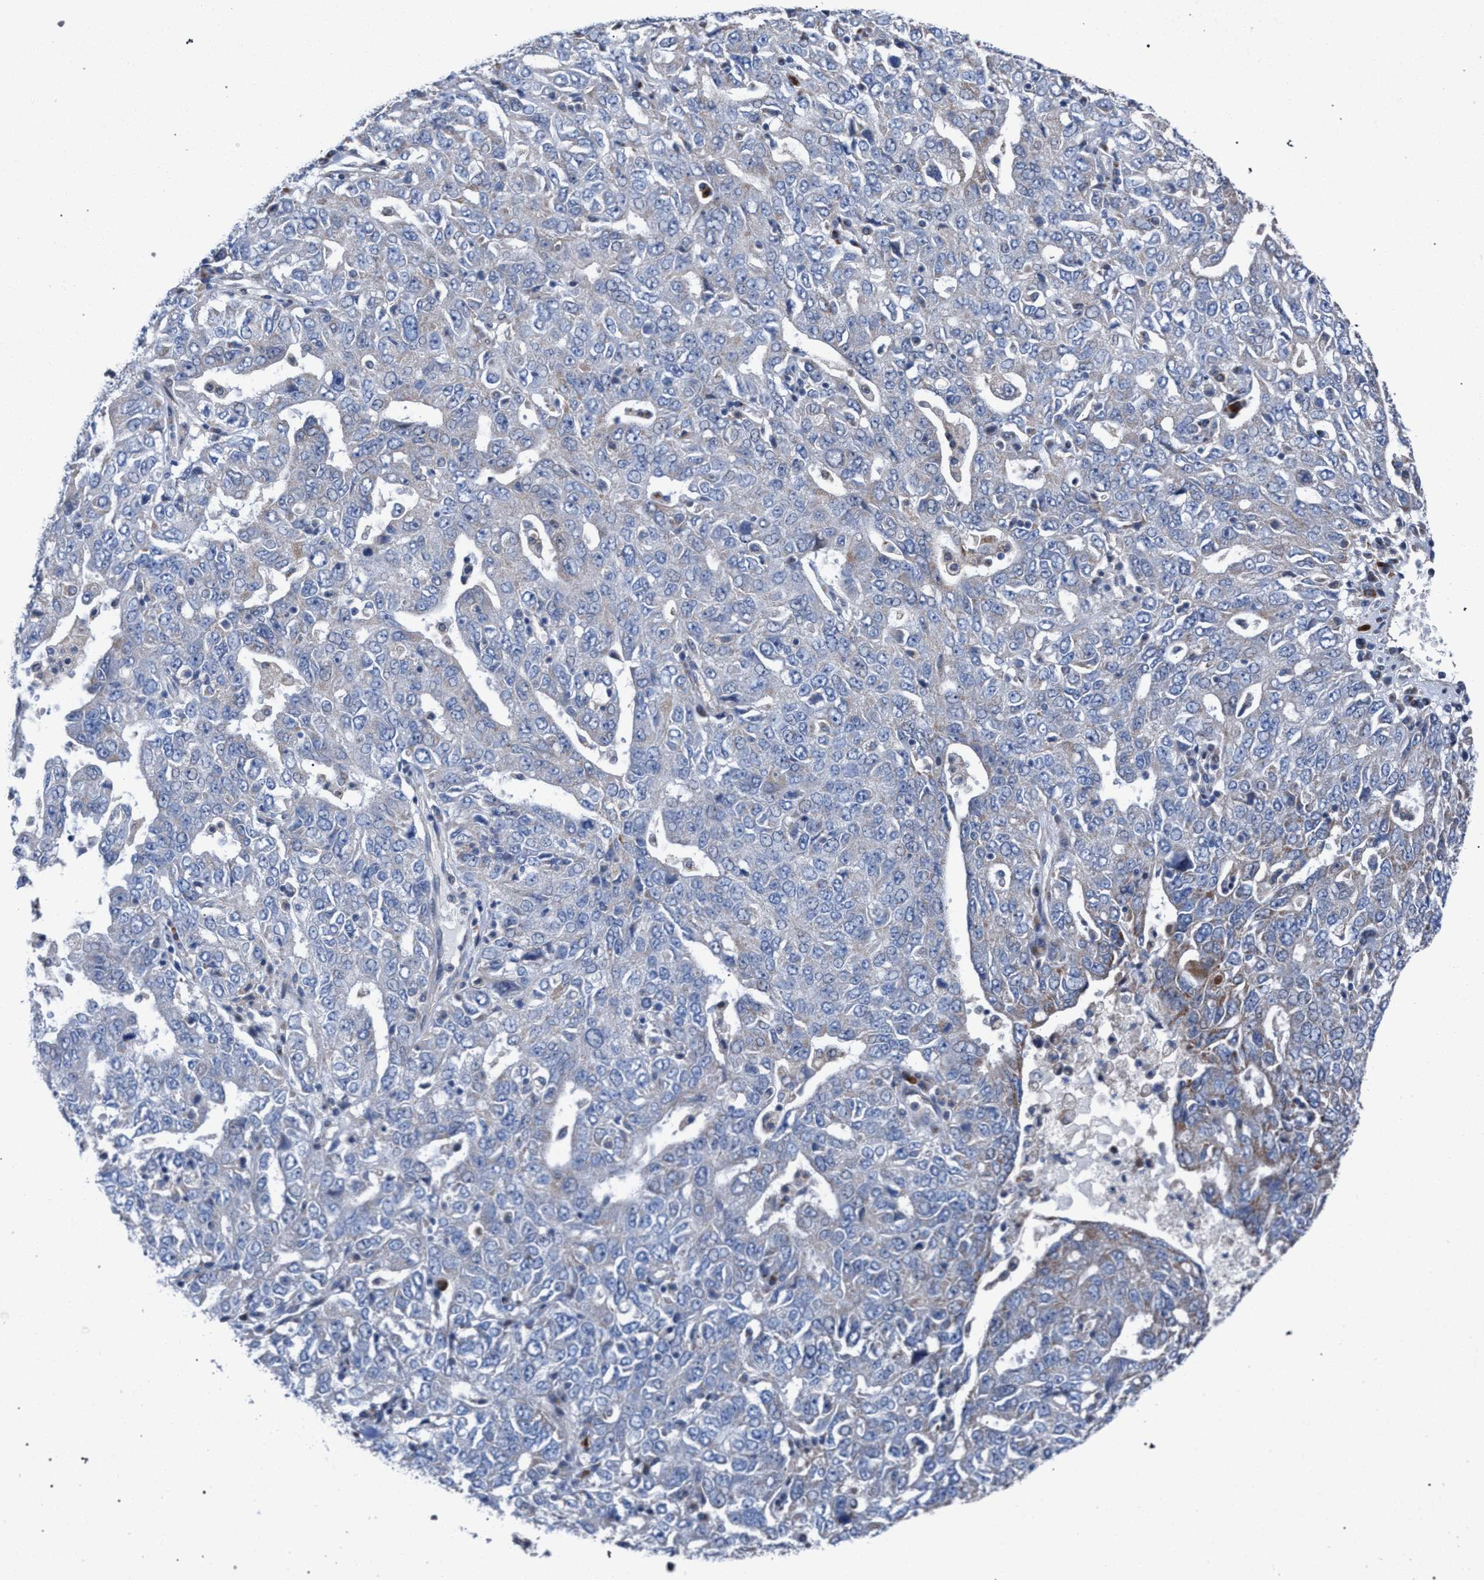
{"staining": {"intensity": "weak", "quantity": "<25%", "location": "cytoplasmic/membranous"}, "tissue": "ovarian cancer", "cell_type": "Tumor cells", "image_type": "cancer", "snomed": [{"axis": "morphology", "description": "Carcinoma, endometroid"}, {"axis": "topography", "description": "Ovary"}], "caption": "An image of human ovarian cancer (endometroid carcinoma) is negative for staining in tumor cells.", "gene": "RNF135", "patient": {"sex": "female", "age": 62}}